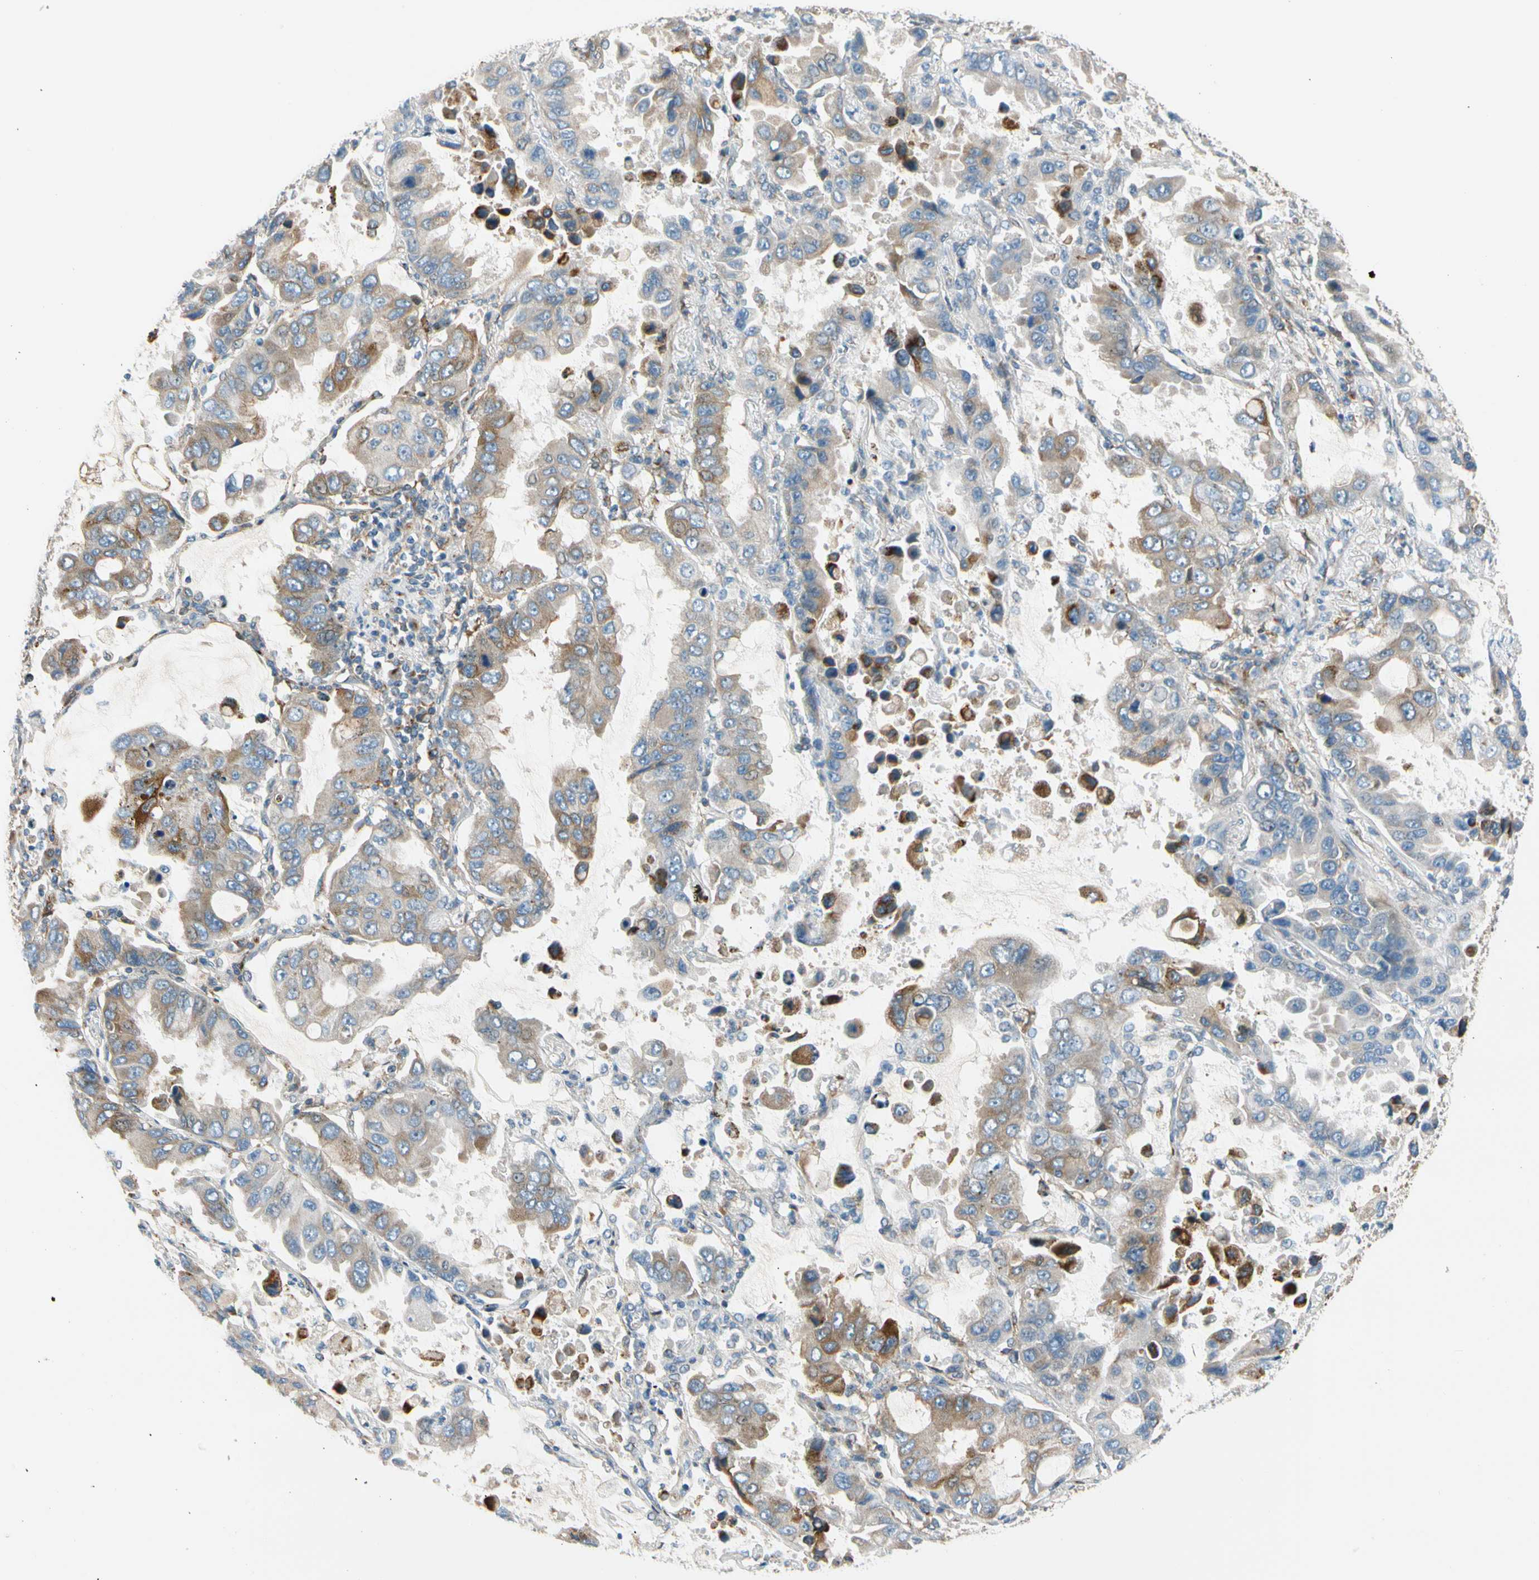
{"staining": {"intensity": "moderate", "quantity": "25%-75%", "location": "cytoplasmic/membranous"}, "tissue": "lung cancer", "cell_type": "Tumor cells", "image_type": "cancer", "snomed": [{"axis": "morphology", "description": "Adenocarcinoma, NOS"}, {"axis": "topography", "description": "Lung"}], "caption": "High-power microscopy captured an immunohistochemistry (IHC) image of lung adenocarcinoma, revealing moderate cytoplasmic/membranous expression in approximately 25%-75% of tumor cells.", "gene": "NUCB1", "patient": {"sex": "male", "age": 64}}